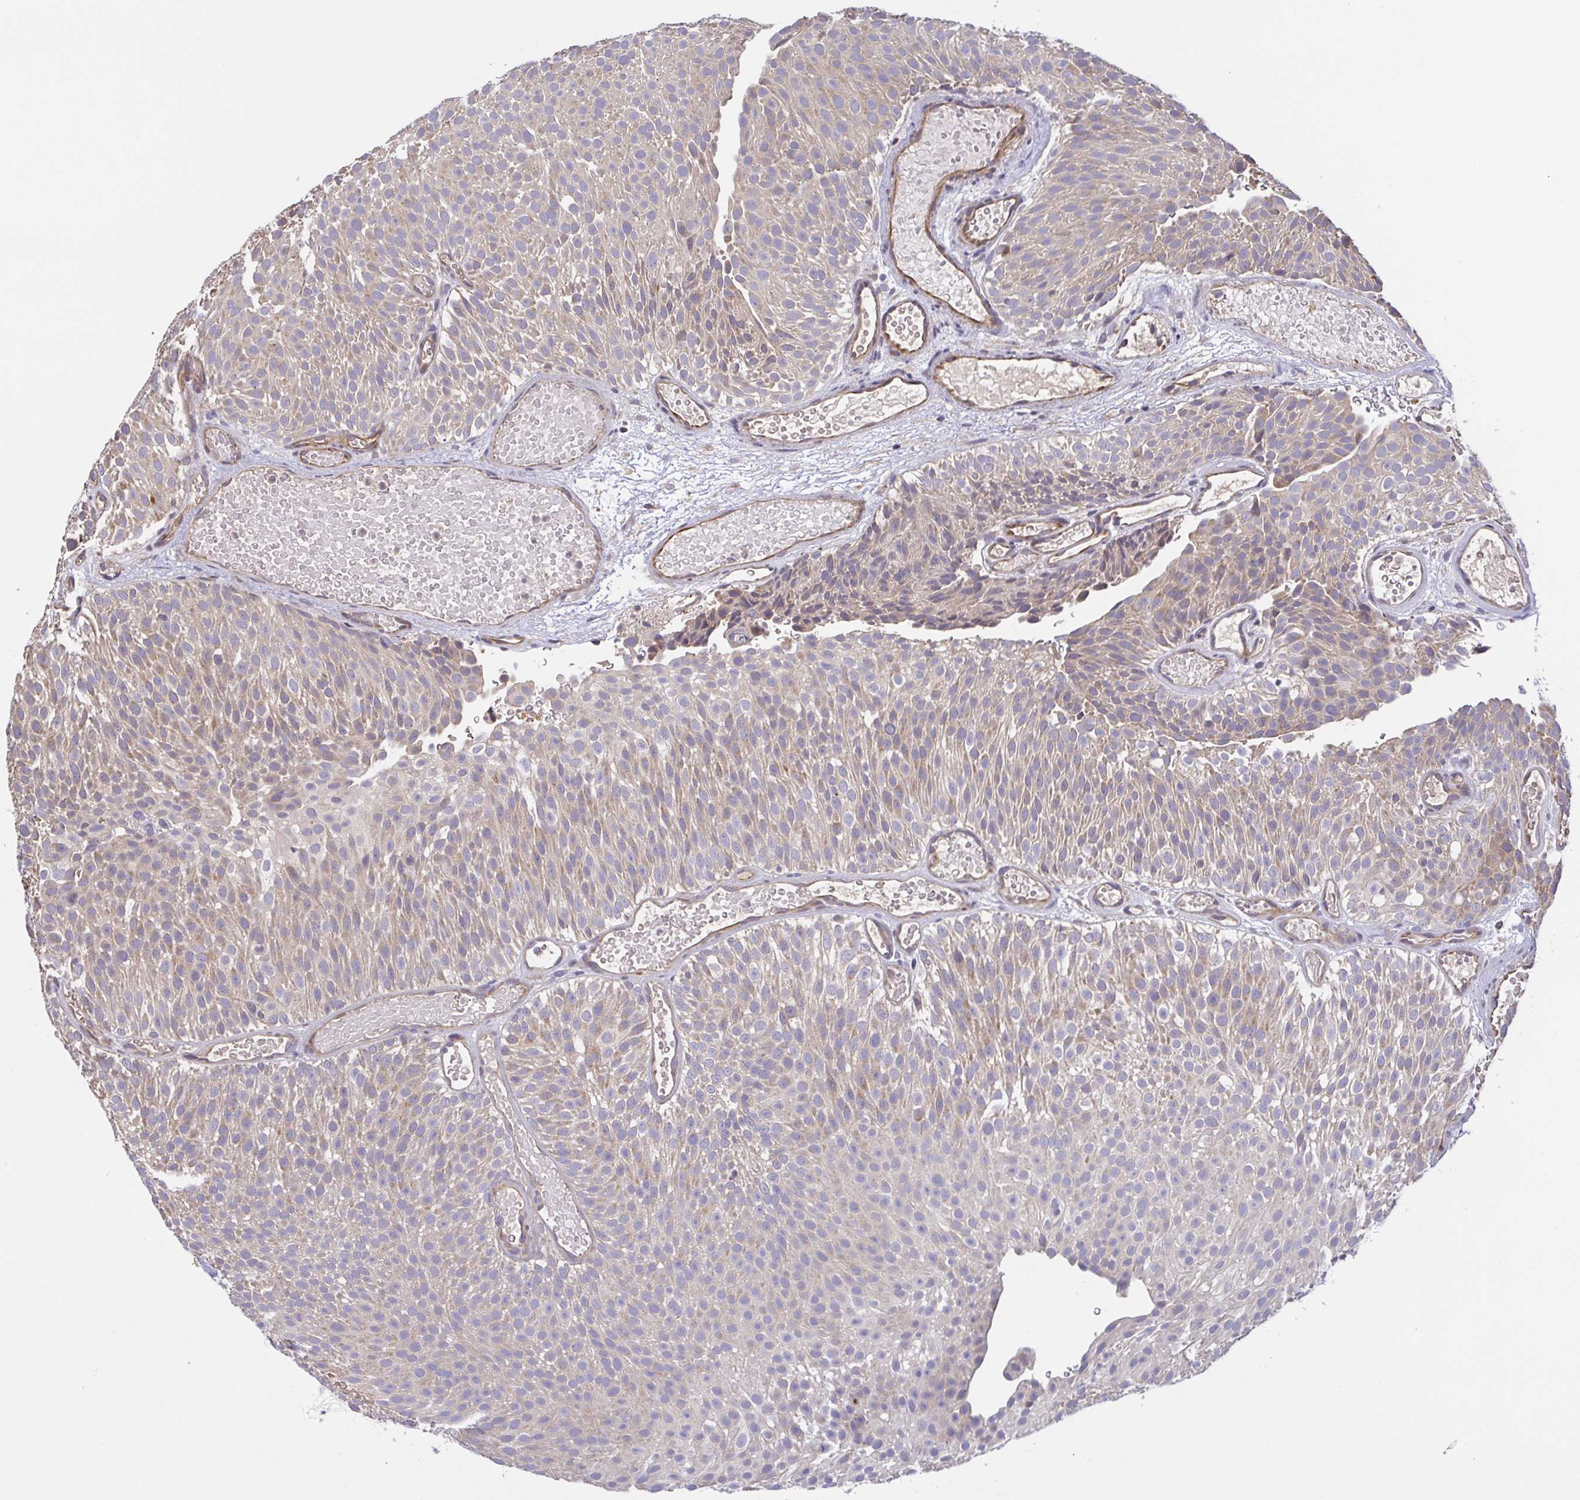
{"staining": {"intensity": "weak", "quantity": ">75%", "location": "cytoplasmic/membranous"}, "tissue": "urothelial cancer", "cell_type": "Tumor cells", "image_type": "cancer", "snomed": [{"axis": "morphology", "description": "Urothelial carcinoma, Low grade"}, {"axis": "topography", "description": "Urinary bladder"}], "caption": "An image of urothelial carcinoma (low-grade) stained for a protein displays weak cytoplasmic/membranous brown staining in tumor cells. (DAB IHC with brightfield microscopy, high magnification).", "gene": "OSBPL7", "patient": {"sex": "male", "age": 78}}